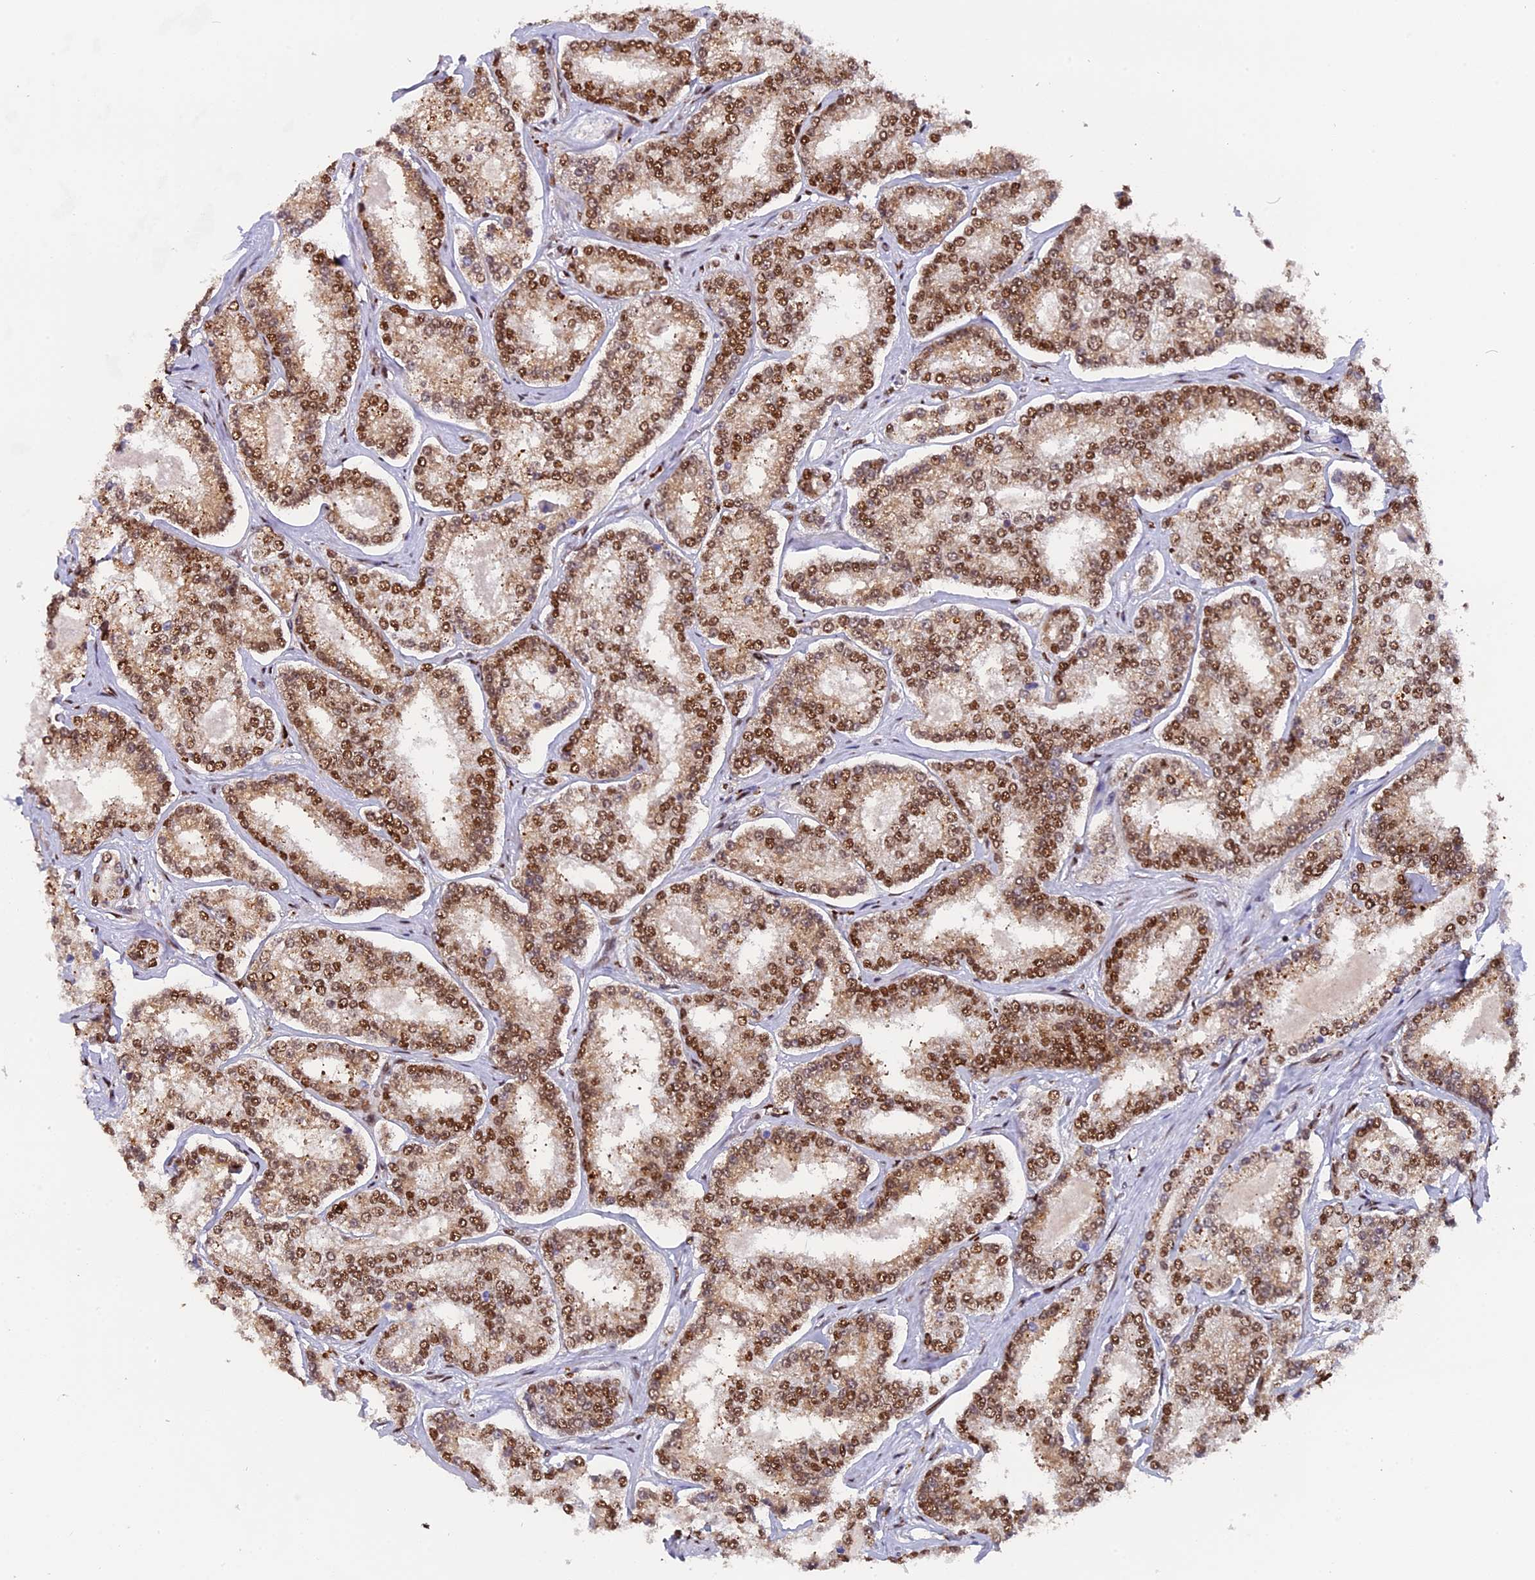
{"staining": {"intensity": "moderate", "quantity": ">75%", "location": "nuclear"}, "tissue": "prostate cancer", "cell_type": "Tumor cells", "image_type": "cancer", "snomed": [{"axis": "morphology", "description": "Normal tissue, NOS"}, {"axis": "morphology", "description": "Adenocarcinoma, High grade"}, {"axis": "topography", "description": "Prostate"}], "caption": "Human prostate cancer (high-grade adenocarcinoma) stained with a protein marker demonstrates moderate staining in tumor cells.", "gene": "RAMAC", "patient": {"sex": "male", "age": 83}}